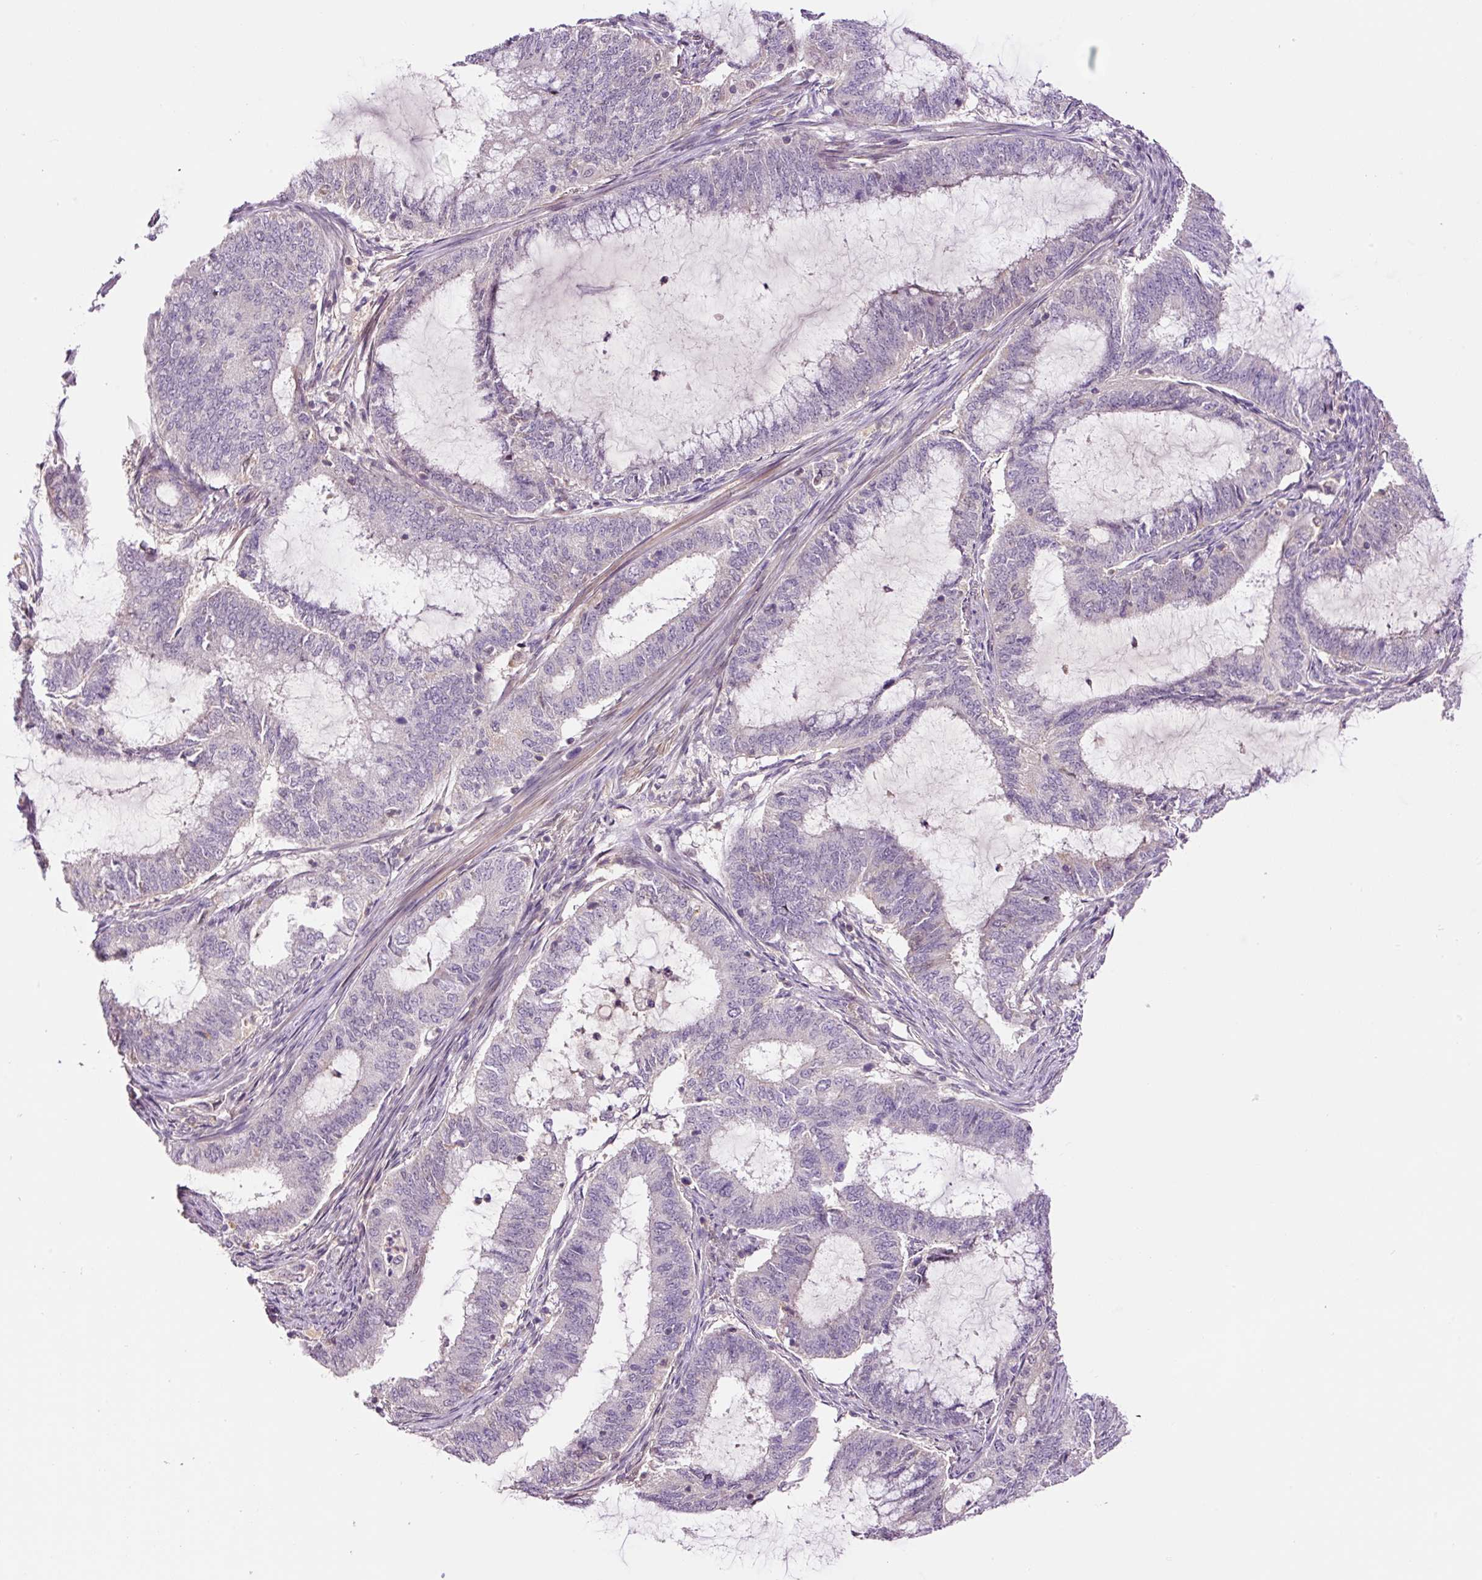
{"staining": {"intensity": "negative", "quantity": "none", "location": "none"}, "tissue": "endometrial cancer", "cell_type": "Tumor cells", "image_type": "cancer", "snomed": [{"axis": "morphology", "description": "Adenocarcinoma, NOS"}, {"axis": "topography", "description": "Endometrium"}], "caption": "The micrograph shows no significant positivity in tumor cells of endometrial cancer. (Brightfield microscopy of DAB immunohistochemistry (IHC) at high magnification).", "gene": "DPPA4", "patient": {"sex": "female", "age": 51}}